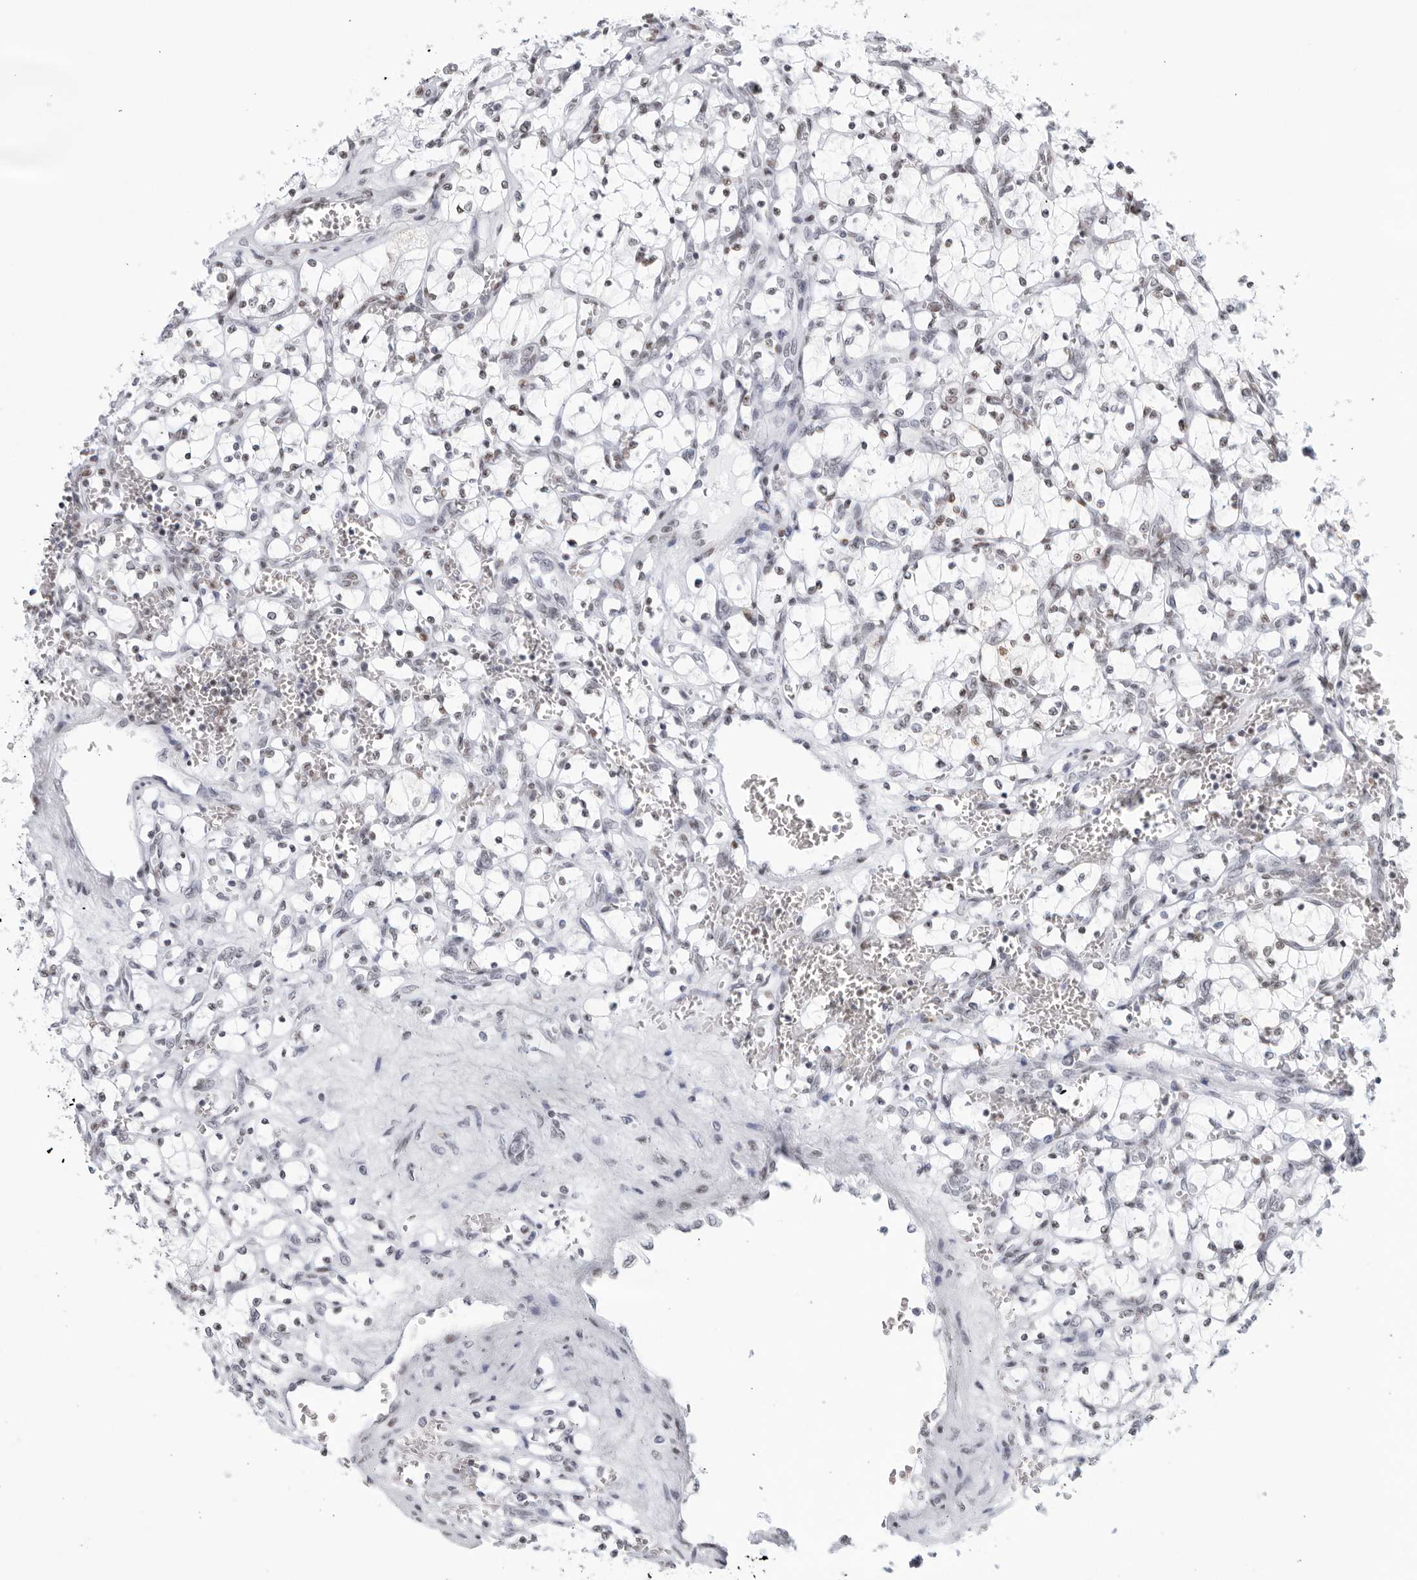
{"staining": {"intensity": "weak", "quantity": "25%-75%", "location": "nuclear"}, "tissue": "renal cancer", "cell_type": "Tumor cells", "image_type": "cancer", "snomed": [{"axis": "morphology", "description": "Adenocarcinoma, NOS"}, {"axis": "topography", "description": "Kidney"}], "caption": "Immunohistochemical staining of human renal cancer demonstrates weak nuclear protein positivity in about 25%-75% of tumor cells.", "gene": "HP1BP3", "patient": {"sex": "female", "age": 69}}